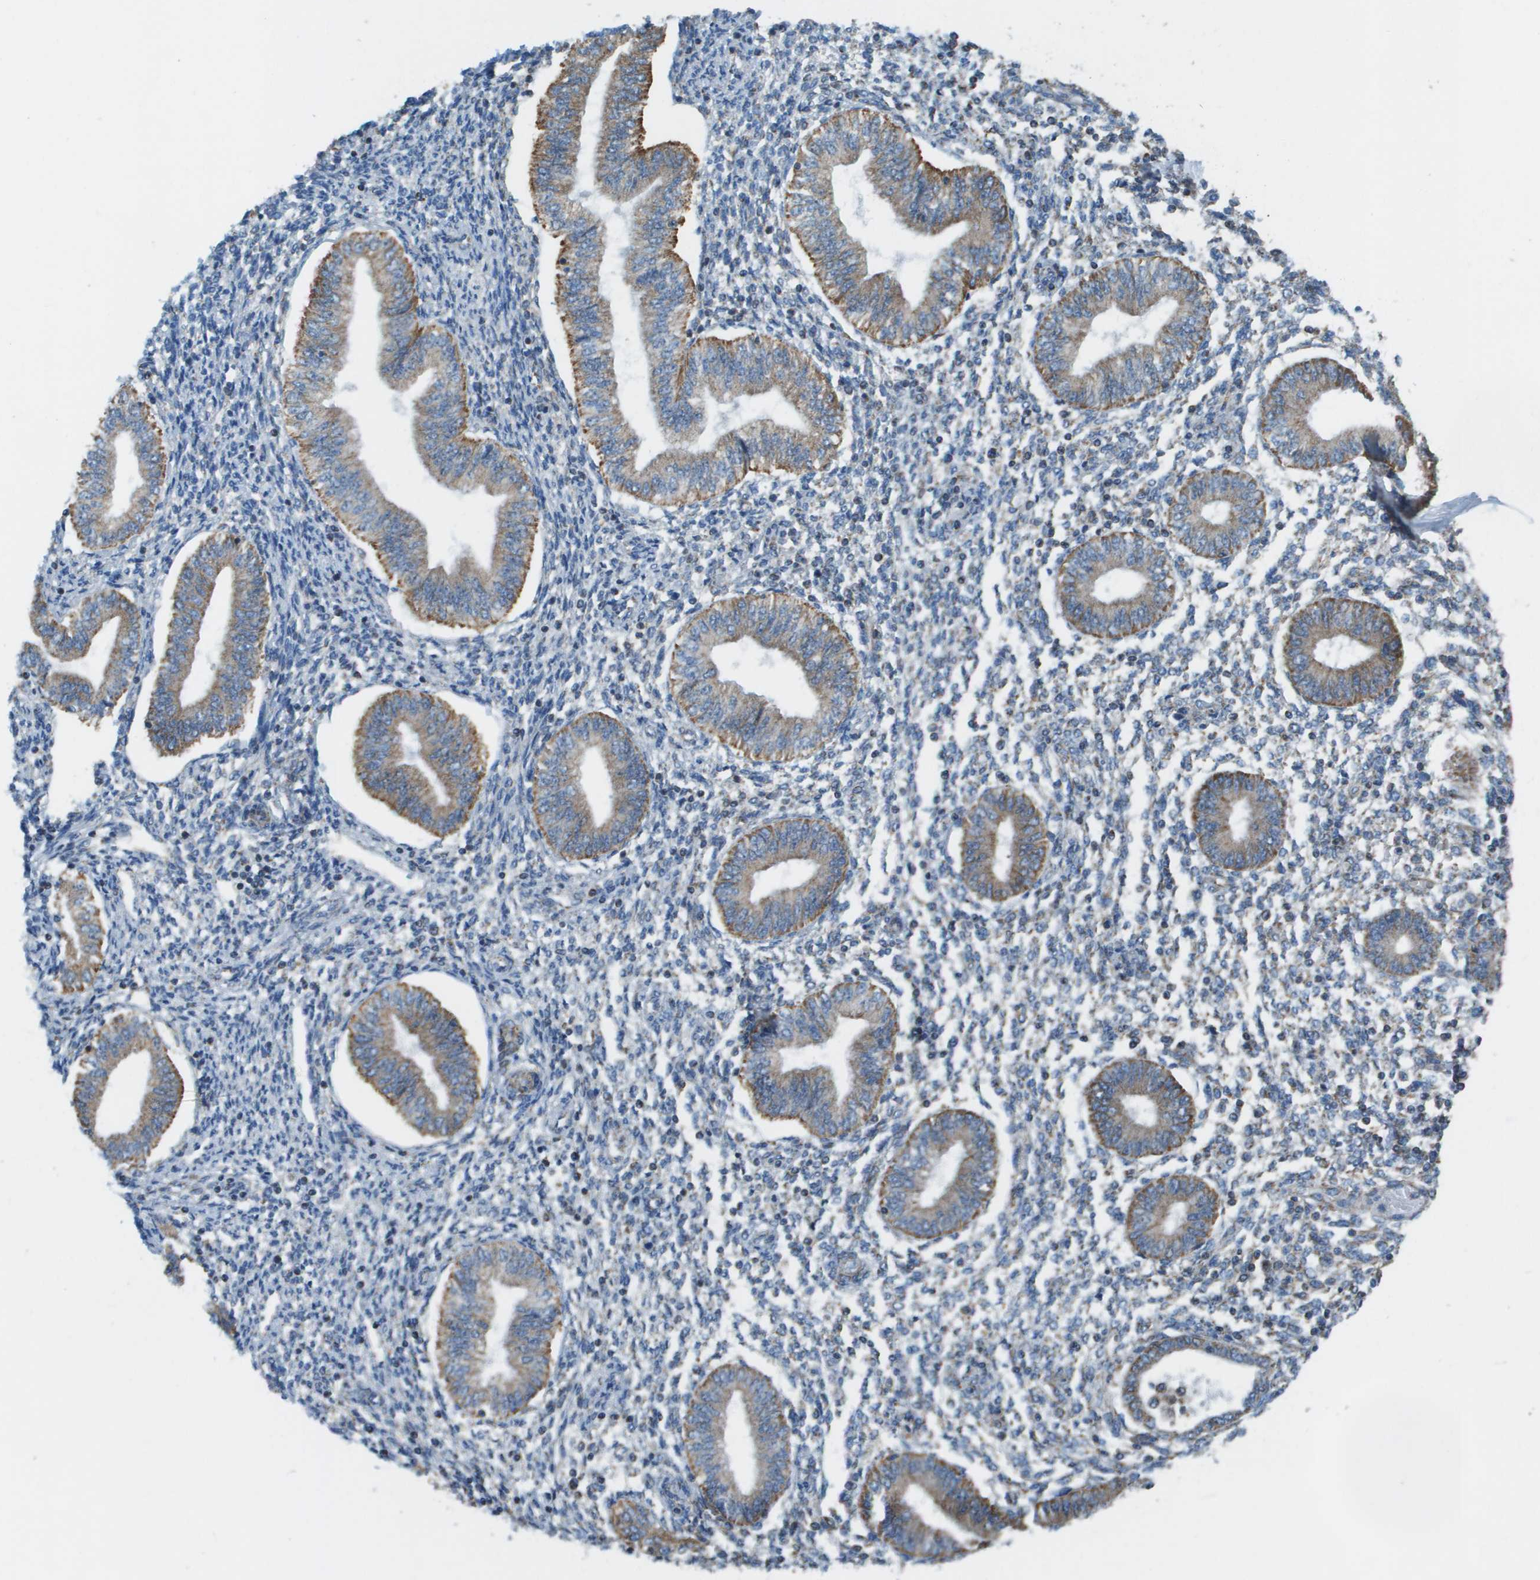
{"staining": {"intensity": "negative", "quantity": "none", "location": "none"}, "tissue": "endometrium", "cell_type": "Cells in endometrial stroma", "image_type": "normal", "snomed": [{"axis": "morphology", "description": "Normal tissue, NOS"}, {"axis": "topography", "description": "Endometrium"}], "caption": "Endometrium was stained to show a protein in brown. There is no significant positivity in cells in endometrial stroma. Nuclei are stained in blue.", "gene": "TAOK3", "patient": {"sex": "female", "age": 50}}